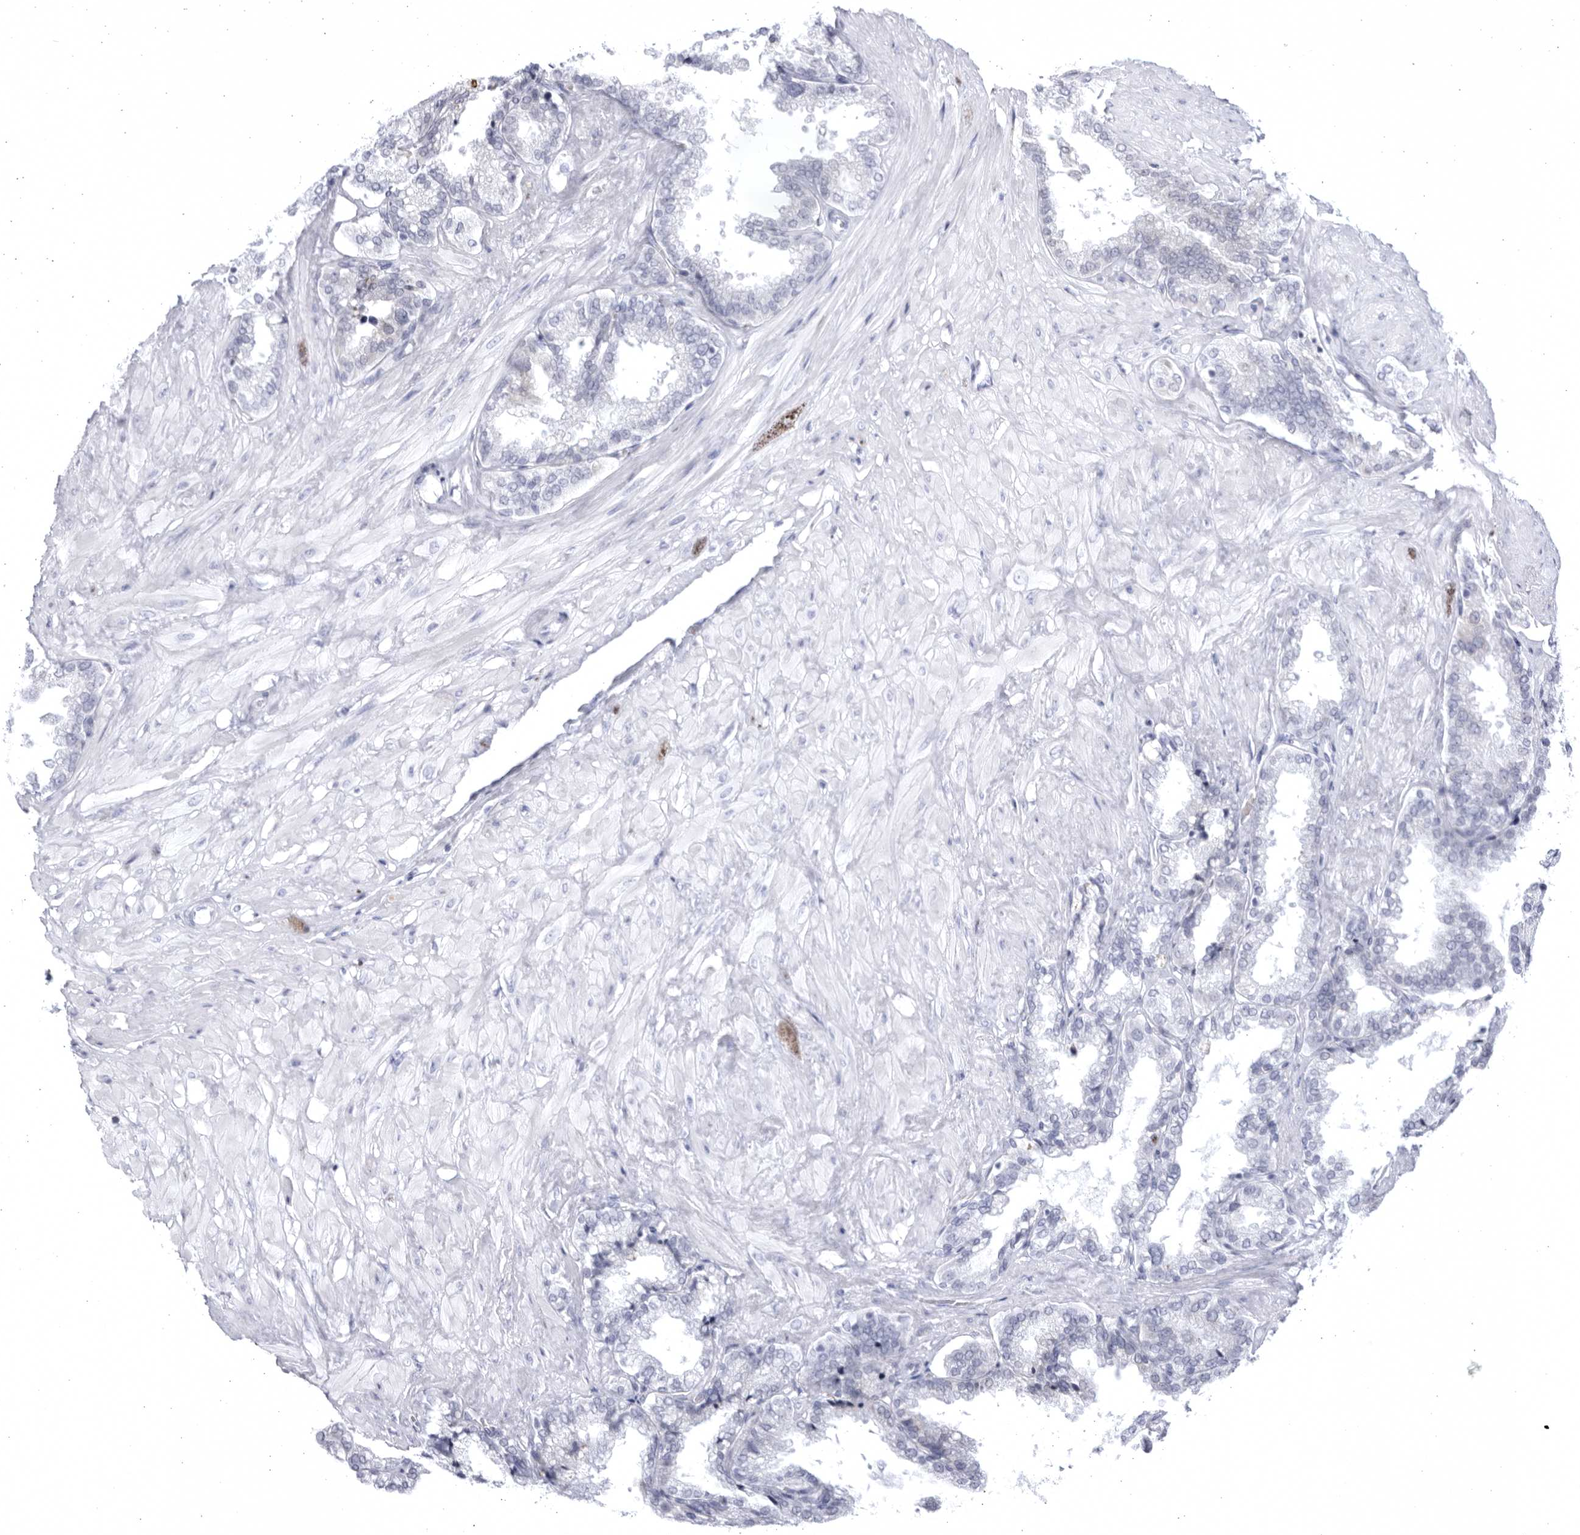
{"staining": {"intensity": "negative", "quantity": "none", "location": "none"}, "tissue": "seminal vesicle", "cell_type": "Glandular cells", "image_type": "normal", "snomed": [{"axis": "morphology", "description": "Normal tissue, NOS"}, {"axis": "topography", "description": "Seminal veicle"}], "caption": "High power microscopy photomicrograph of an immunohistochemistry (IHC) histopathology image of unremarkable seminal vesicle, revealing no significant expression in glandular cells.", "gene": "CCDC181", "patient": {"sex": "male", "age": 46}}